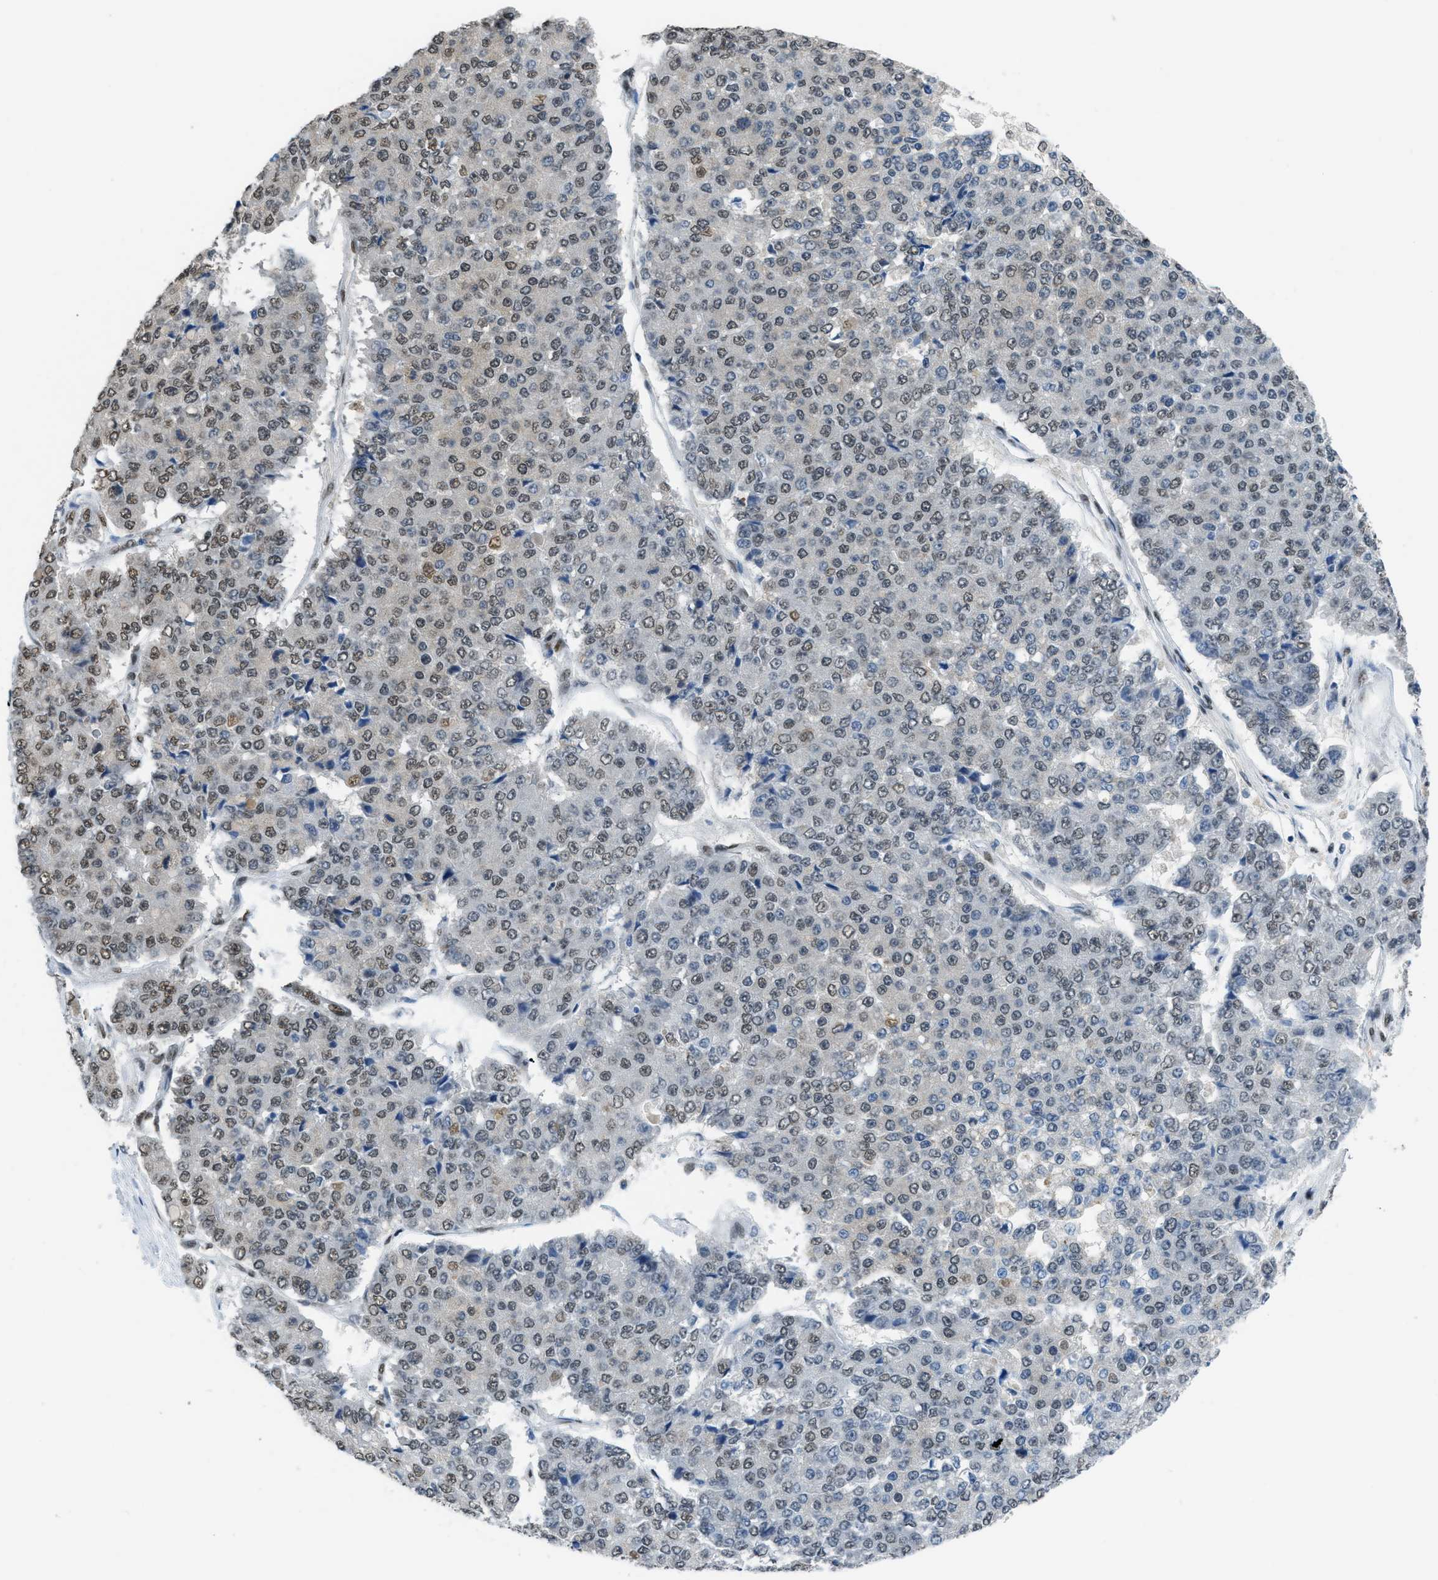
{"staining": {"intensity": "moderate", "quantity": ">75%", "location": "nuclear"}, "tissue": "pancreatic cancer", "cell_type": "Tumor cells", "image_type": "cancer", "snomed": [{"axis": "morphology", "description": "Adenocarcinoma, NOS"}, {"axis": "topography", "description": "Pancreas"}], "caption": "The micrograph shows immunohistochemical staining of pancreatic cancer (adenocarcinoma). There is moderate nuclear positivity is appreciated in approximately >75% of tumor cells. The staining is performed using DAB (3,3'-diaminobenzidine) brown chromogen to label protein expression. The nuclei are counter-stained blue using hematoxylin.", "gene": "GATAD2B", "patient": {"sex": "male", "age": 50}}